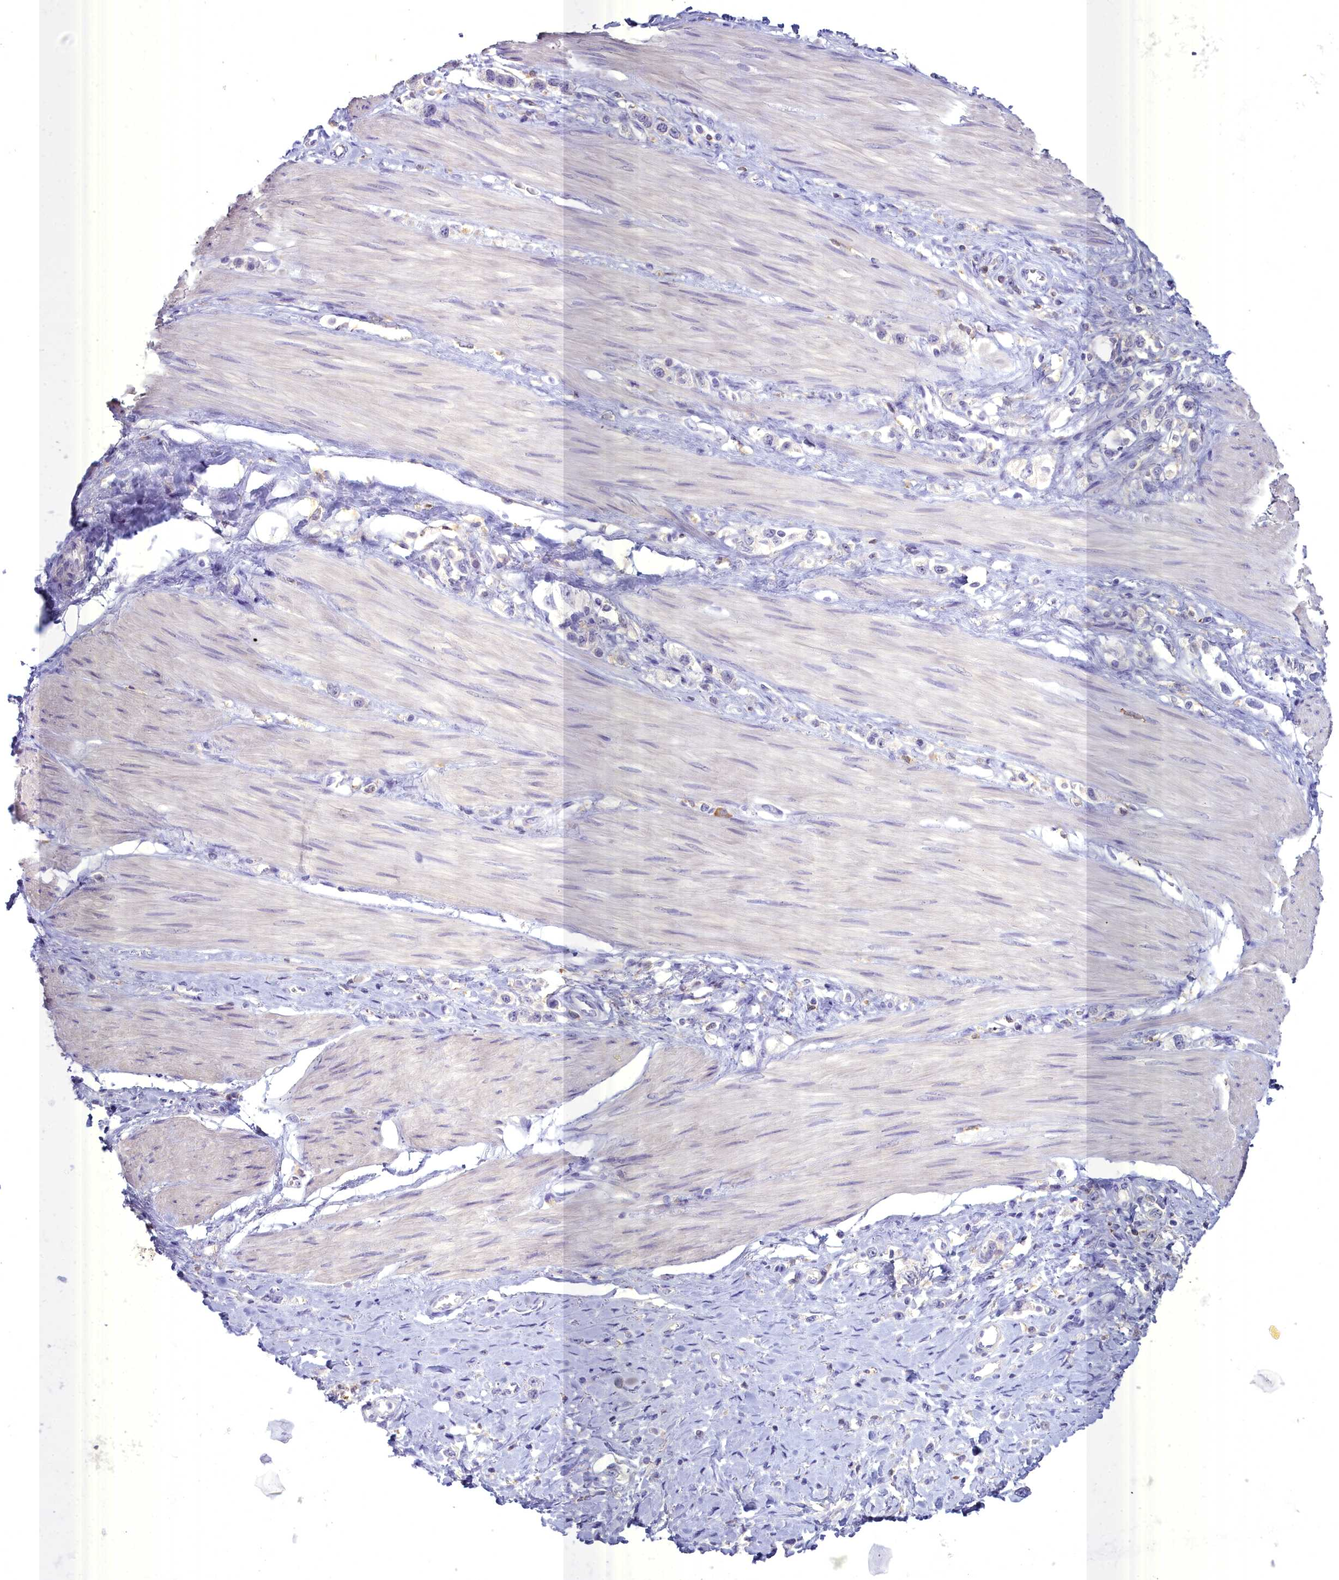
{"staining": {"intensity": "negative", "quantity": "none", "location": "none"}, "tissue": "stomach cancer", "cell_type": "Tumor cells", "image_type": "cancer", "snomed": [{"axis": "morphology", "description": "Adenocarcinoma, NOS"}, {"axis": "topography", "description": "Stomach"}], "caption": "Tumor cells show no significant staining in stomach cancer. (Brightfield microscopy of DAB immunohistochemistry (IHC) at high magnification).", "gene": "BLNK", "patient": {"sex": "female", "age": 65}}